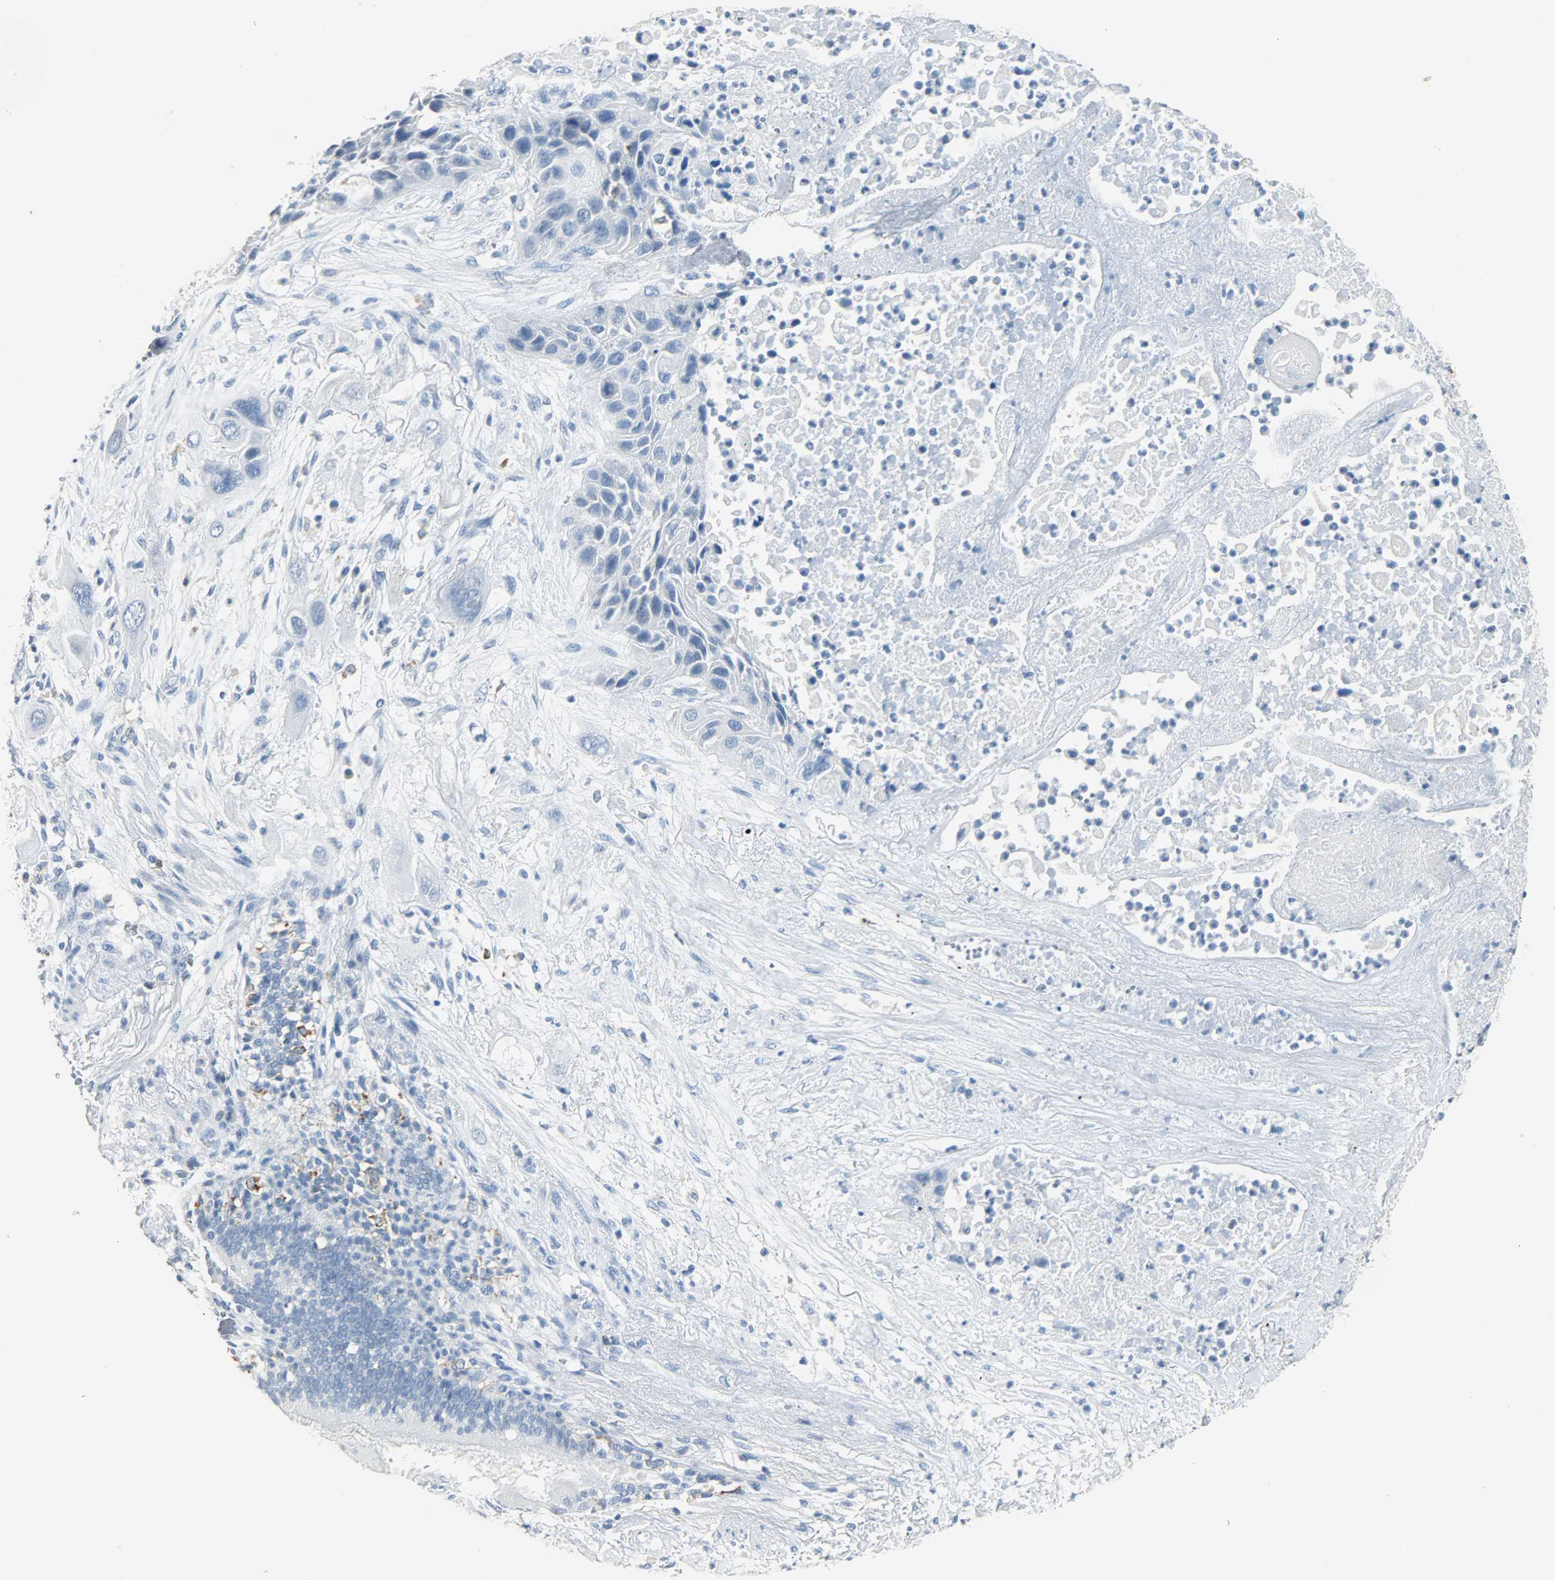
{"staining": {"intensity": "negative", "quantity": "none", "location": "none"}, "tissue": "lung cancer", "cell_type": "Tumor cells", "image_type": "cancer", "snomed": [{"axis": "morphology", "description": "Squamous cell carcinoma, NOS"}, {"axis": "topography", "description": "Lung"}], "caption": "An image of human squamous cell carcinoma (lung) is negative for staining in tumor cells.", "gene": "PTPN6", "patient": {"sex": "female", "age": 76}}